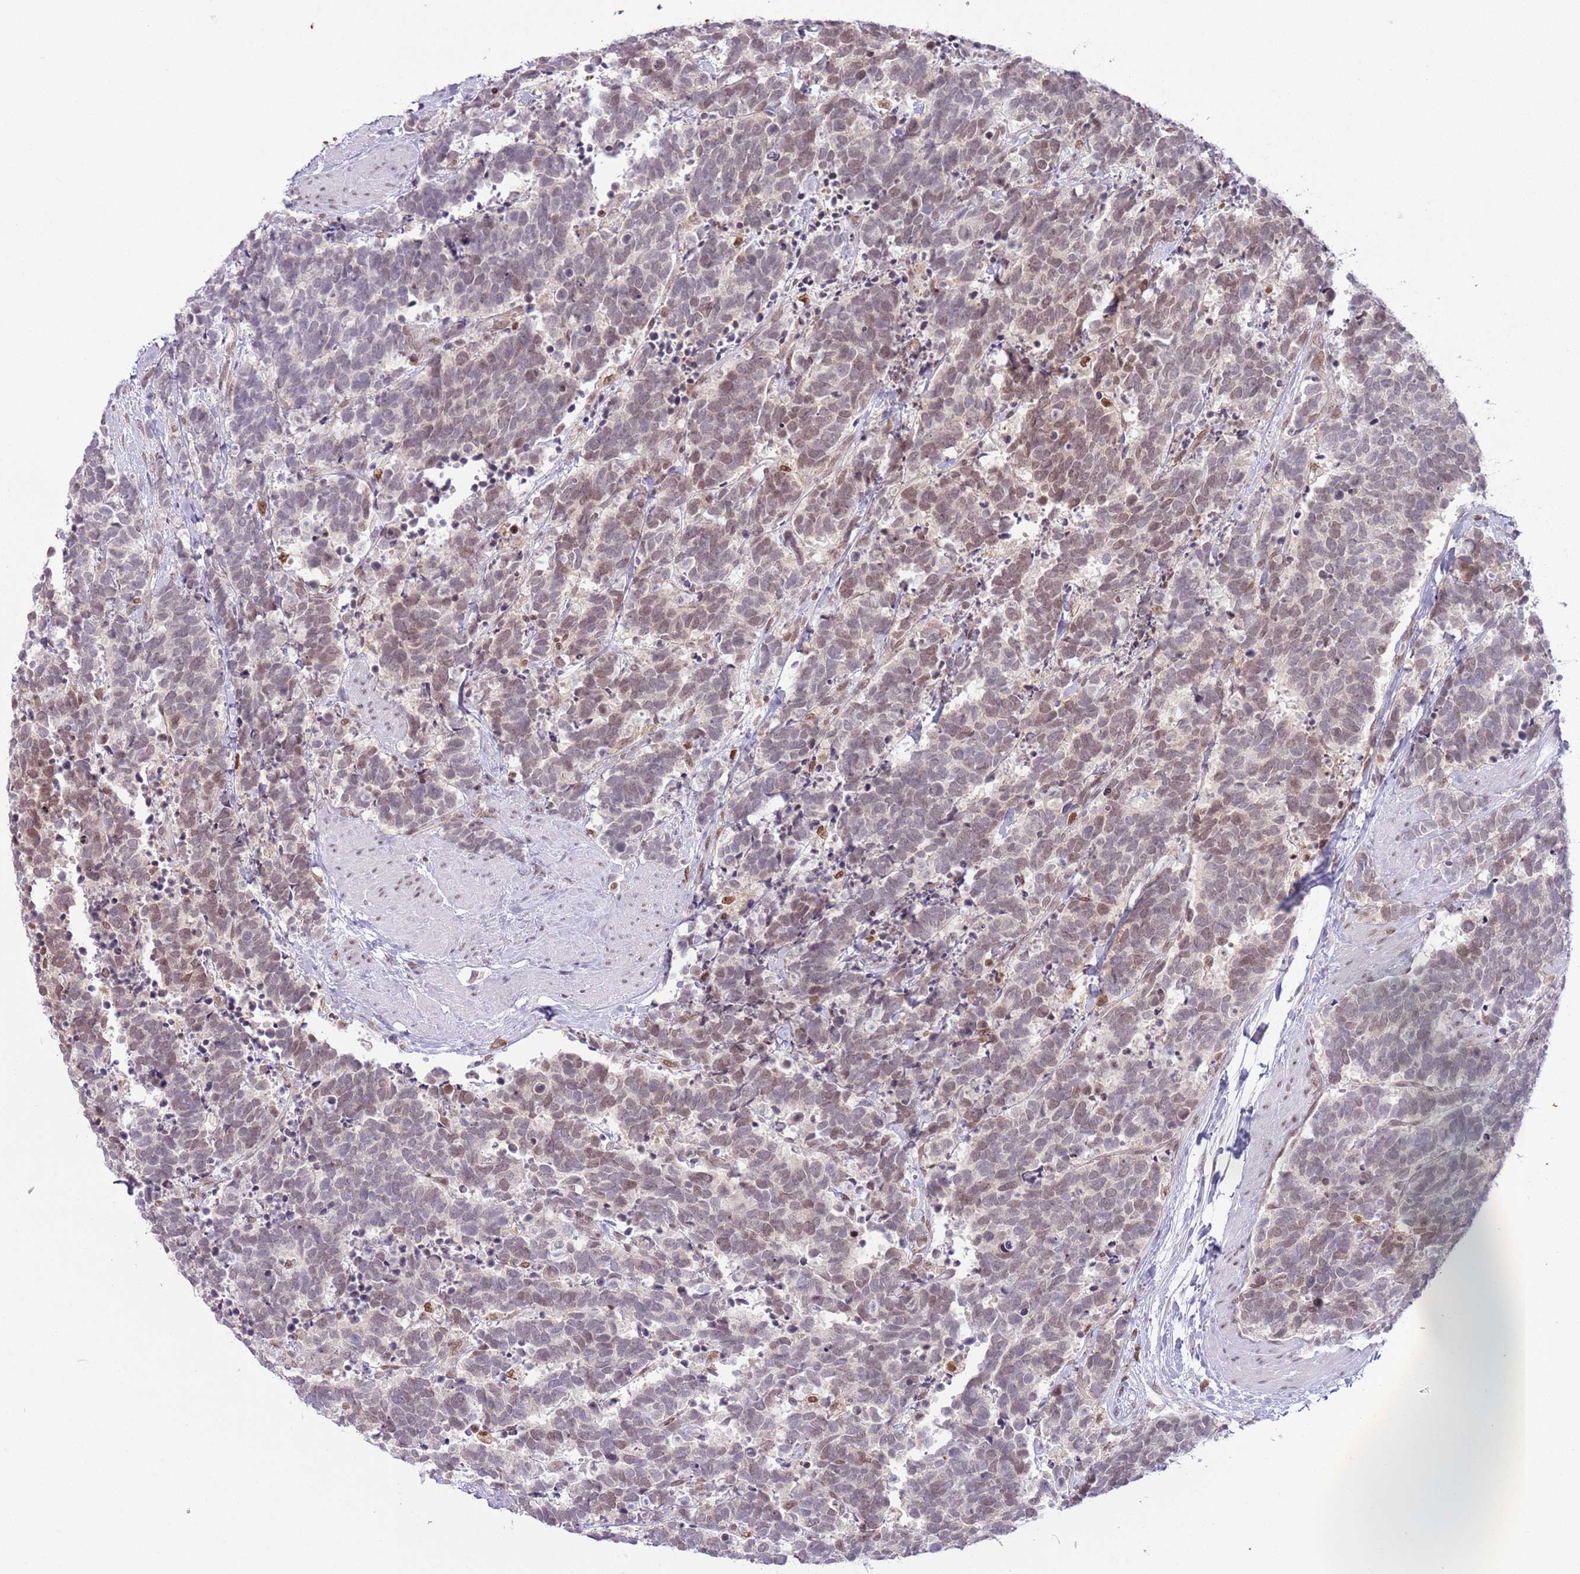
{"staining": {"intensity": "weak", "quantity": "25%-75%", "location": "nuclear"}, "tissue": "carcinoid", "cell_type": "Tumor cells", "image_type": "cancer", "snomed": [{"axis": "morphology", "description": "Carcinoma, NOS"}, {"axis": "morphology", "description": "Carcinoid, malignant, NOS"}, {"axis": "topography", "description": "Prostate"}], "caption": "Immunohistochemistry (IHC) (DAB (3,3'-diaminobenzidine)) staining of carcinoid (malignant) demonstrates weak nuclear protein expression in approximately 25%-75% of tumor cells.", "gene": "SELENOH", "patient": {"sex": "male", "age": 57}}